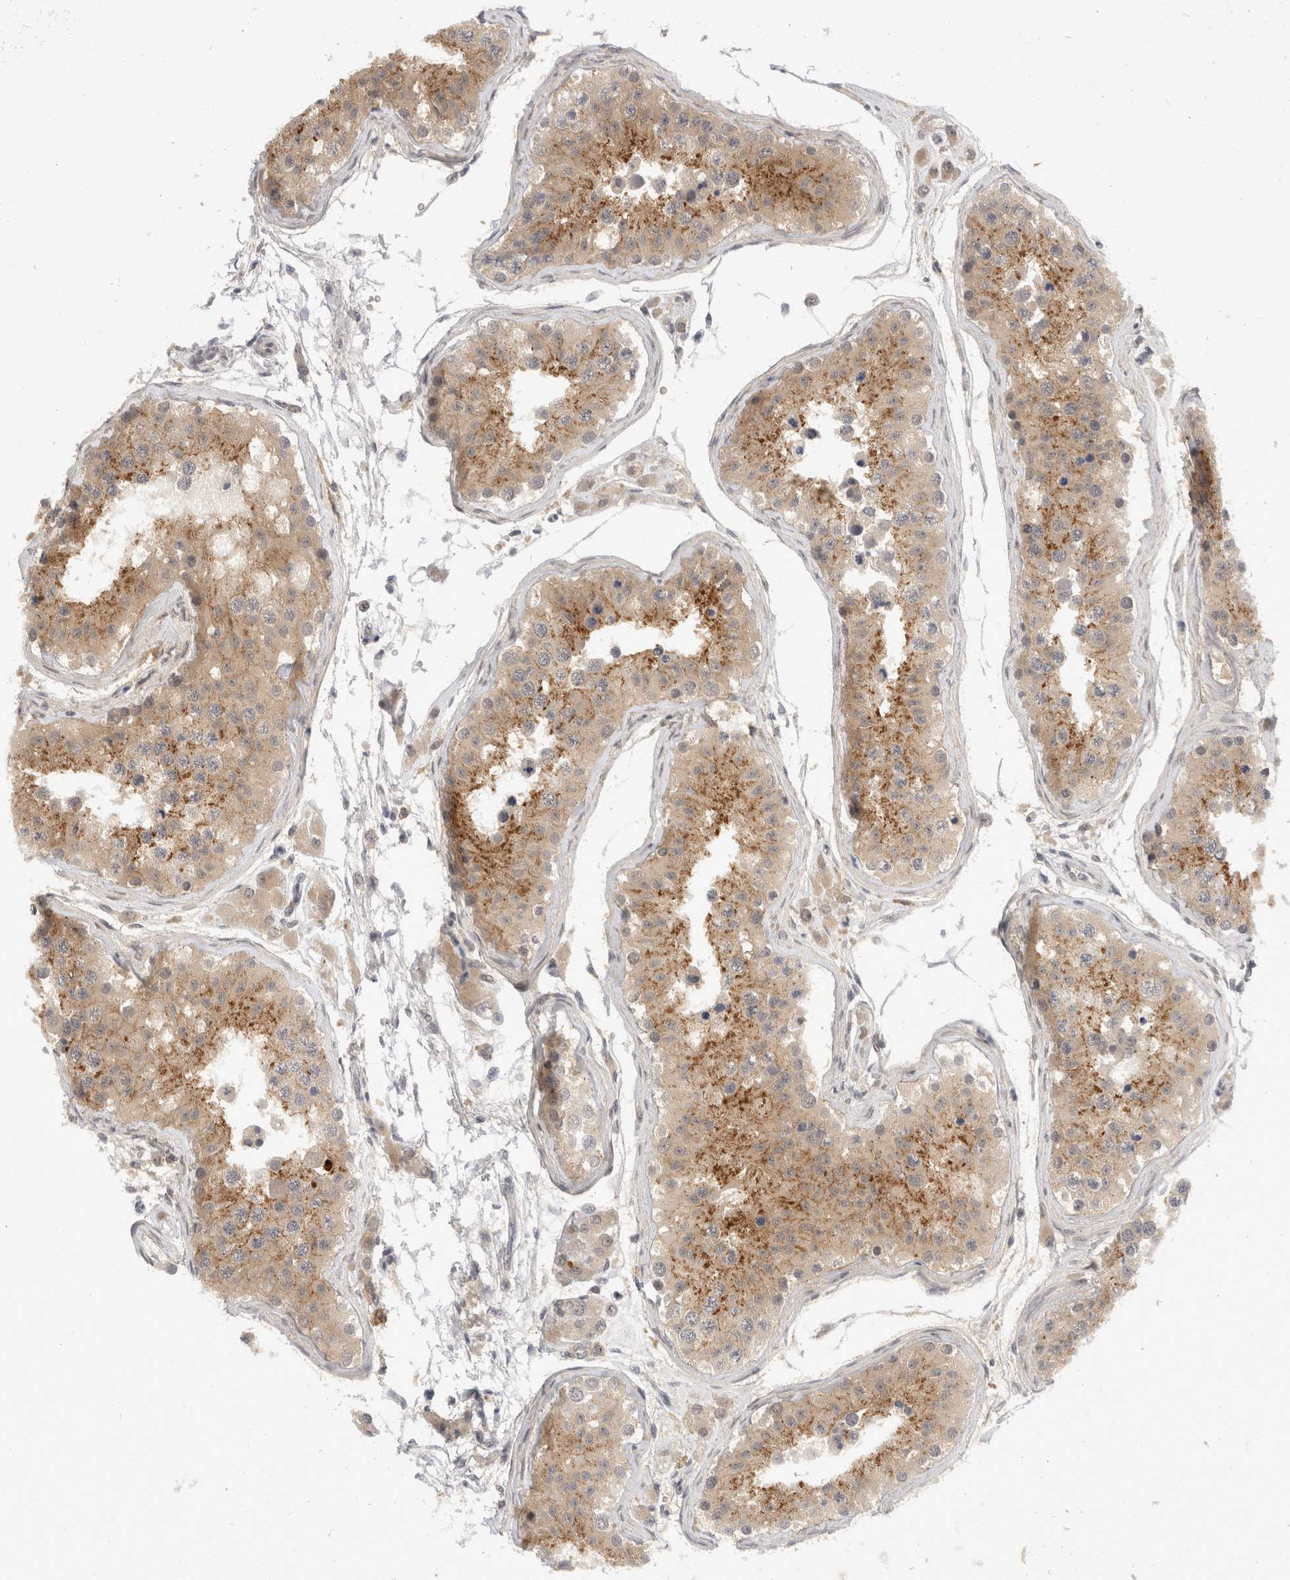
{"staining": {"intensity": "moderate", "quantity": "25%-75%", "location": "cytoplasmic/membranous"}, "tissue": "testis", "cell_type": "Cells in seminiferous ducts", "image_type": "normal", "snomed": [{"axis": "morphology", "description": "Normal tissue, NOS"}, {"axis": "morphology", "description": "Adenocarcinoma, metastatic, NOS"}, {"axis": "topography", "description": "Testis"}], "caption": "Normal testis displays moderate cytoplasmic/membranous staining in approximately 25%-75% of cells in seminiferous ducts.", "gene": "TOM1L2", "patient": {"sex": "male", "age": 26}}